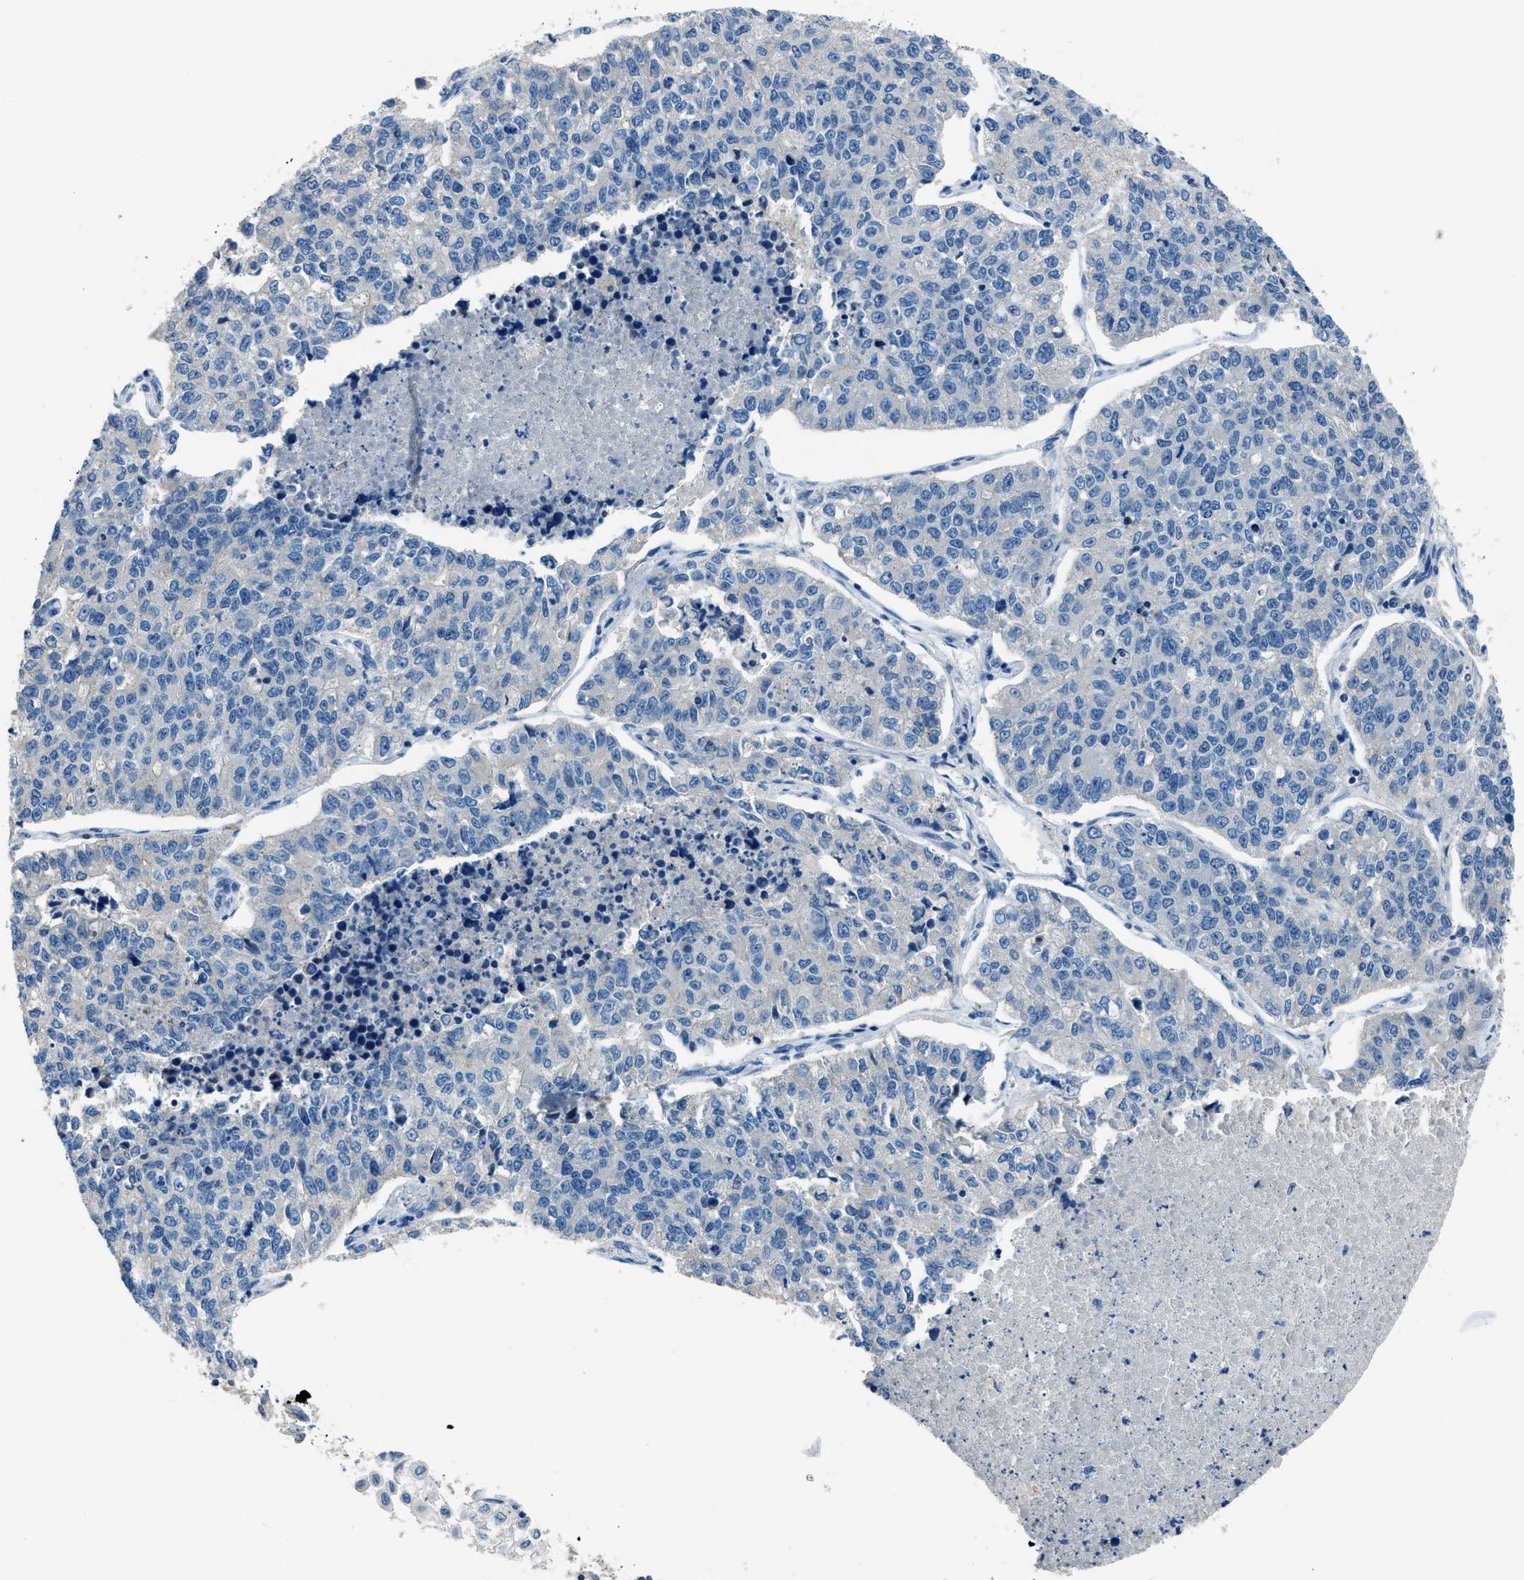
{"staining": {"intensity": "negative", "quantity": "none", "location": "none"}, "tissue": "lung cancer", "cell_type": "Tumor cells", "image_type": "cancer", "snomed": [{"axis": "morphology", "description": "Adenocarcinoma, NOS"}, {"axis": "topography", "description": "Lung"}], "caption": "DAB immunohistochemical staining of human lung cancer demonstrates no significant staining in tumor cells.", "gene": "DUSP19", "patient": {"sex": "male", "age": 49}}